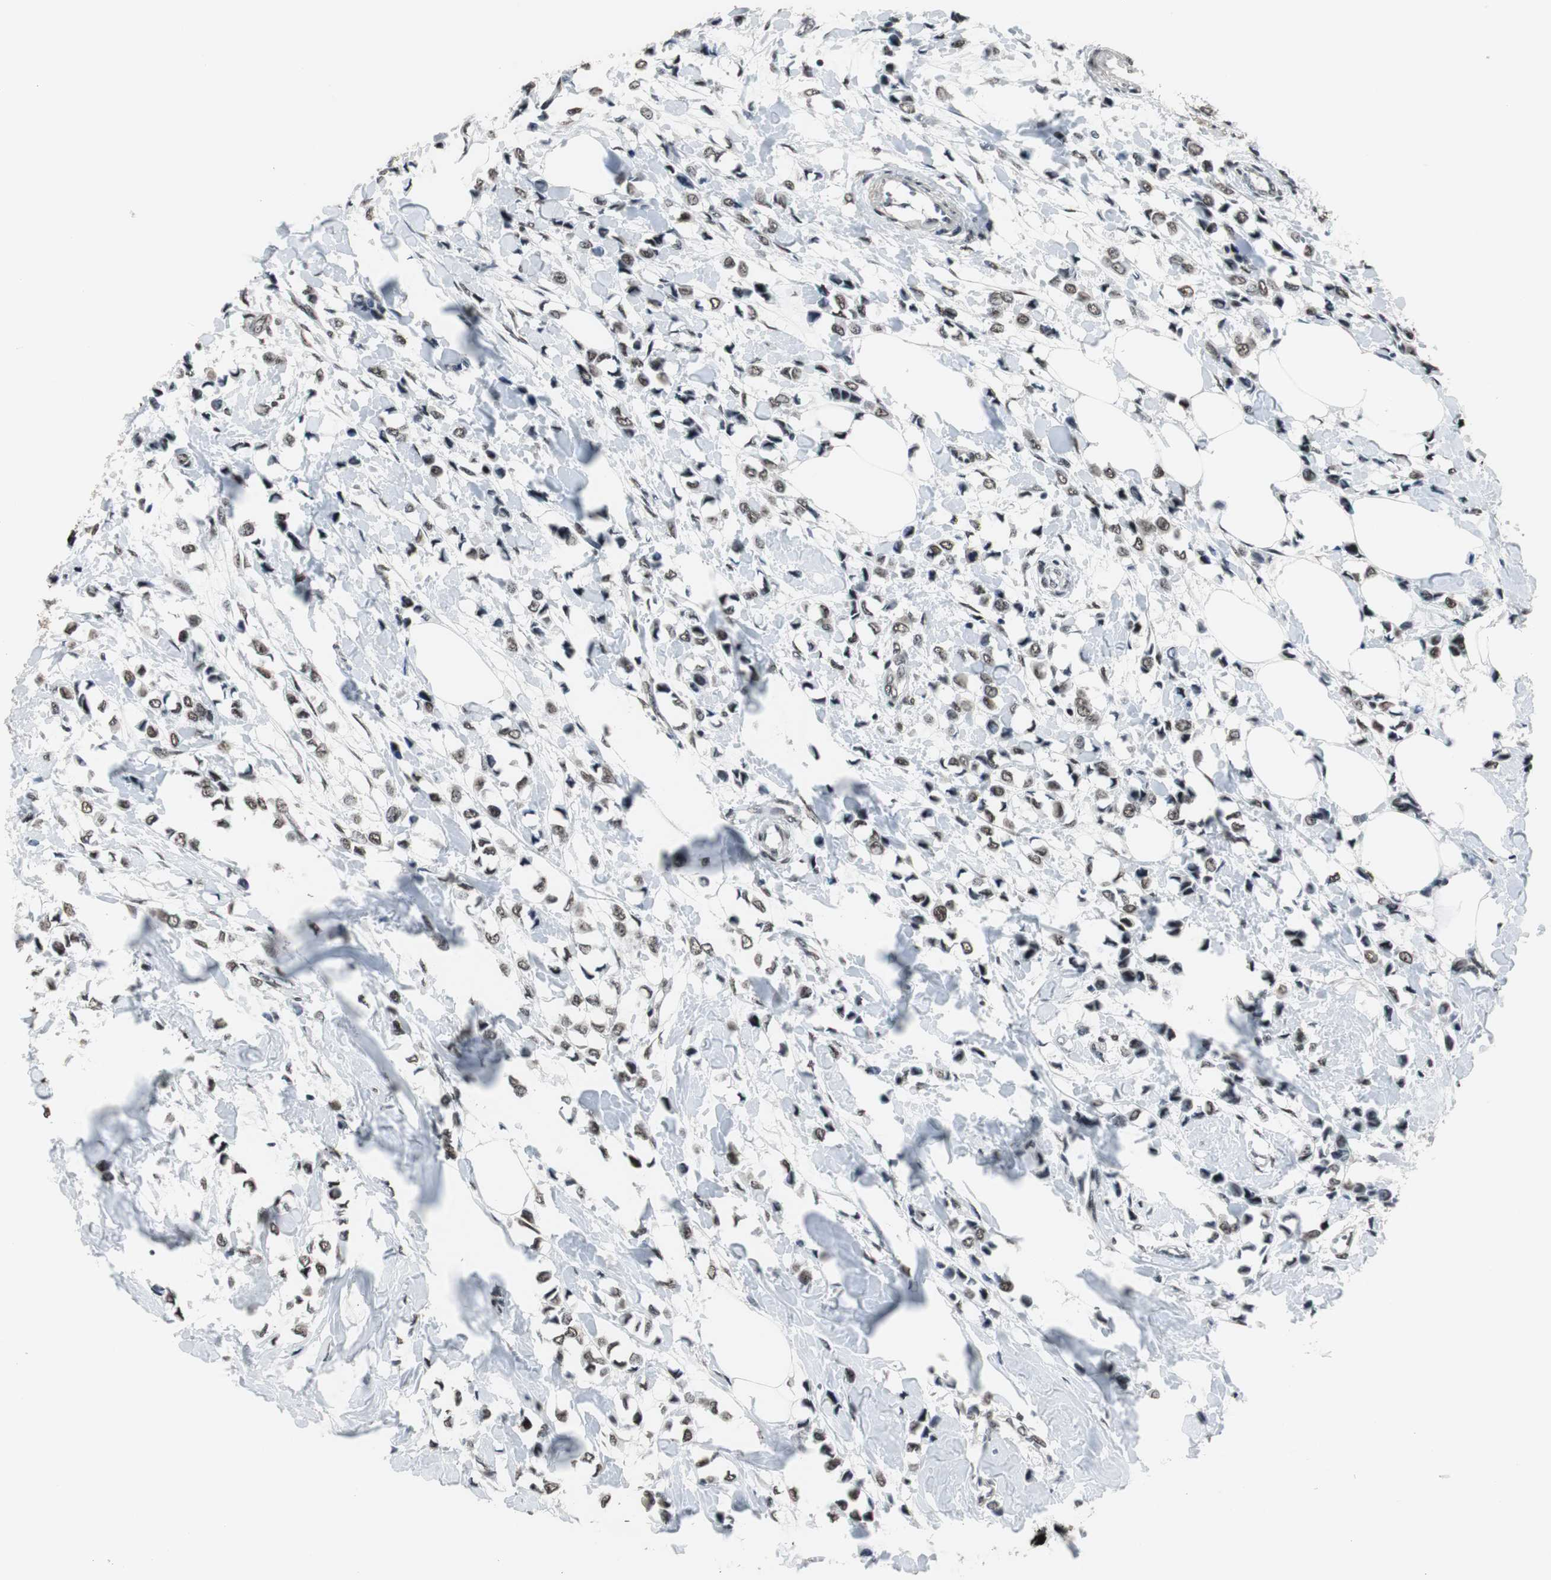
{"staining": {"intensity": "moderate", "quantity": ">75%", "location": "nuclear"}, "tissue": "breast cancer", "cell_type": "Tumor cells", "image_type": "cancer", "snomed": [{"axis": "morphology", "description": "Lobular carcinoma"}, {"axis": "topography", "description": "Breast"}], "caption": "Breast cancer (lobular carcinoma) stained with a brown dye demonstrates moderate nuclear positive expression in approximately >75% of tumor cells.", "gene": "CDK9", "patient": {"sex": "female", "age": 51}}